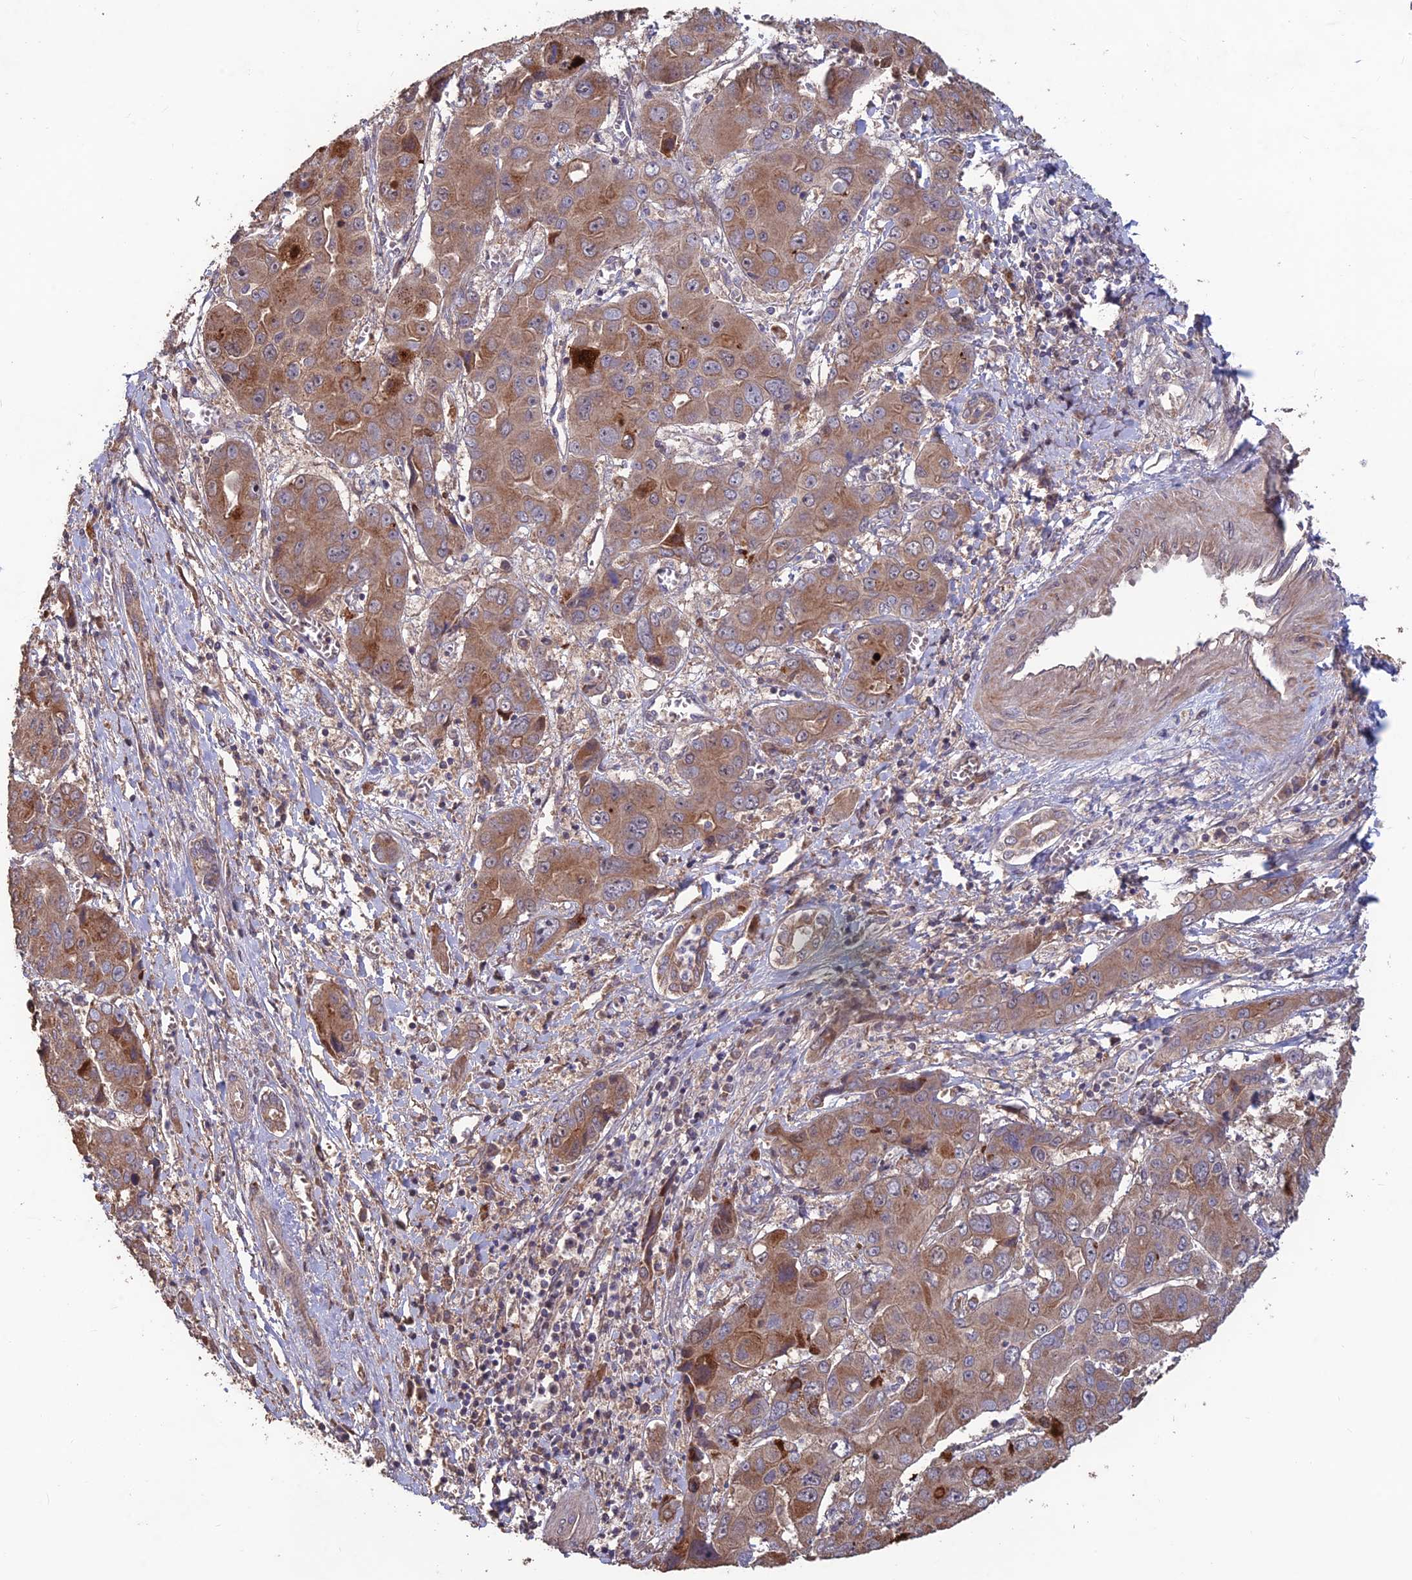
{"staining": {"intensity": "moderate", "quantity": ">75%", "location": "cytoplasmic/membranous"}, "tissue": "liver cancer", "cell_type": "Tumor cells", "image_type": "cancer", "snomed": [{"axis": "morphology", "description": "Cholangiocarcinoma"}, {"axis": "topography", "description": "Liver"}], "caption": "Human cholangiocarcinoma (liver) stained with a brown dye shows moderate cytoplasmic/membranous positive positivity in approximately >75% of tumor cells.", "gene": "SHISA5", "patient": {"sex": "male", "age": 67}}